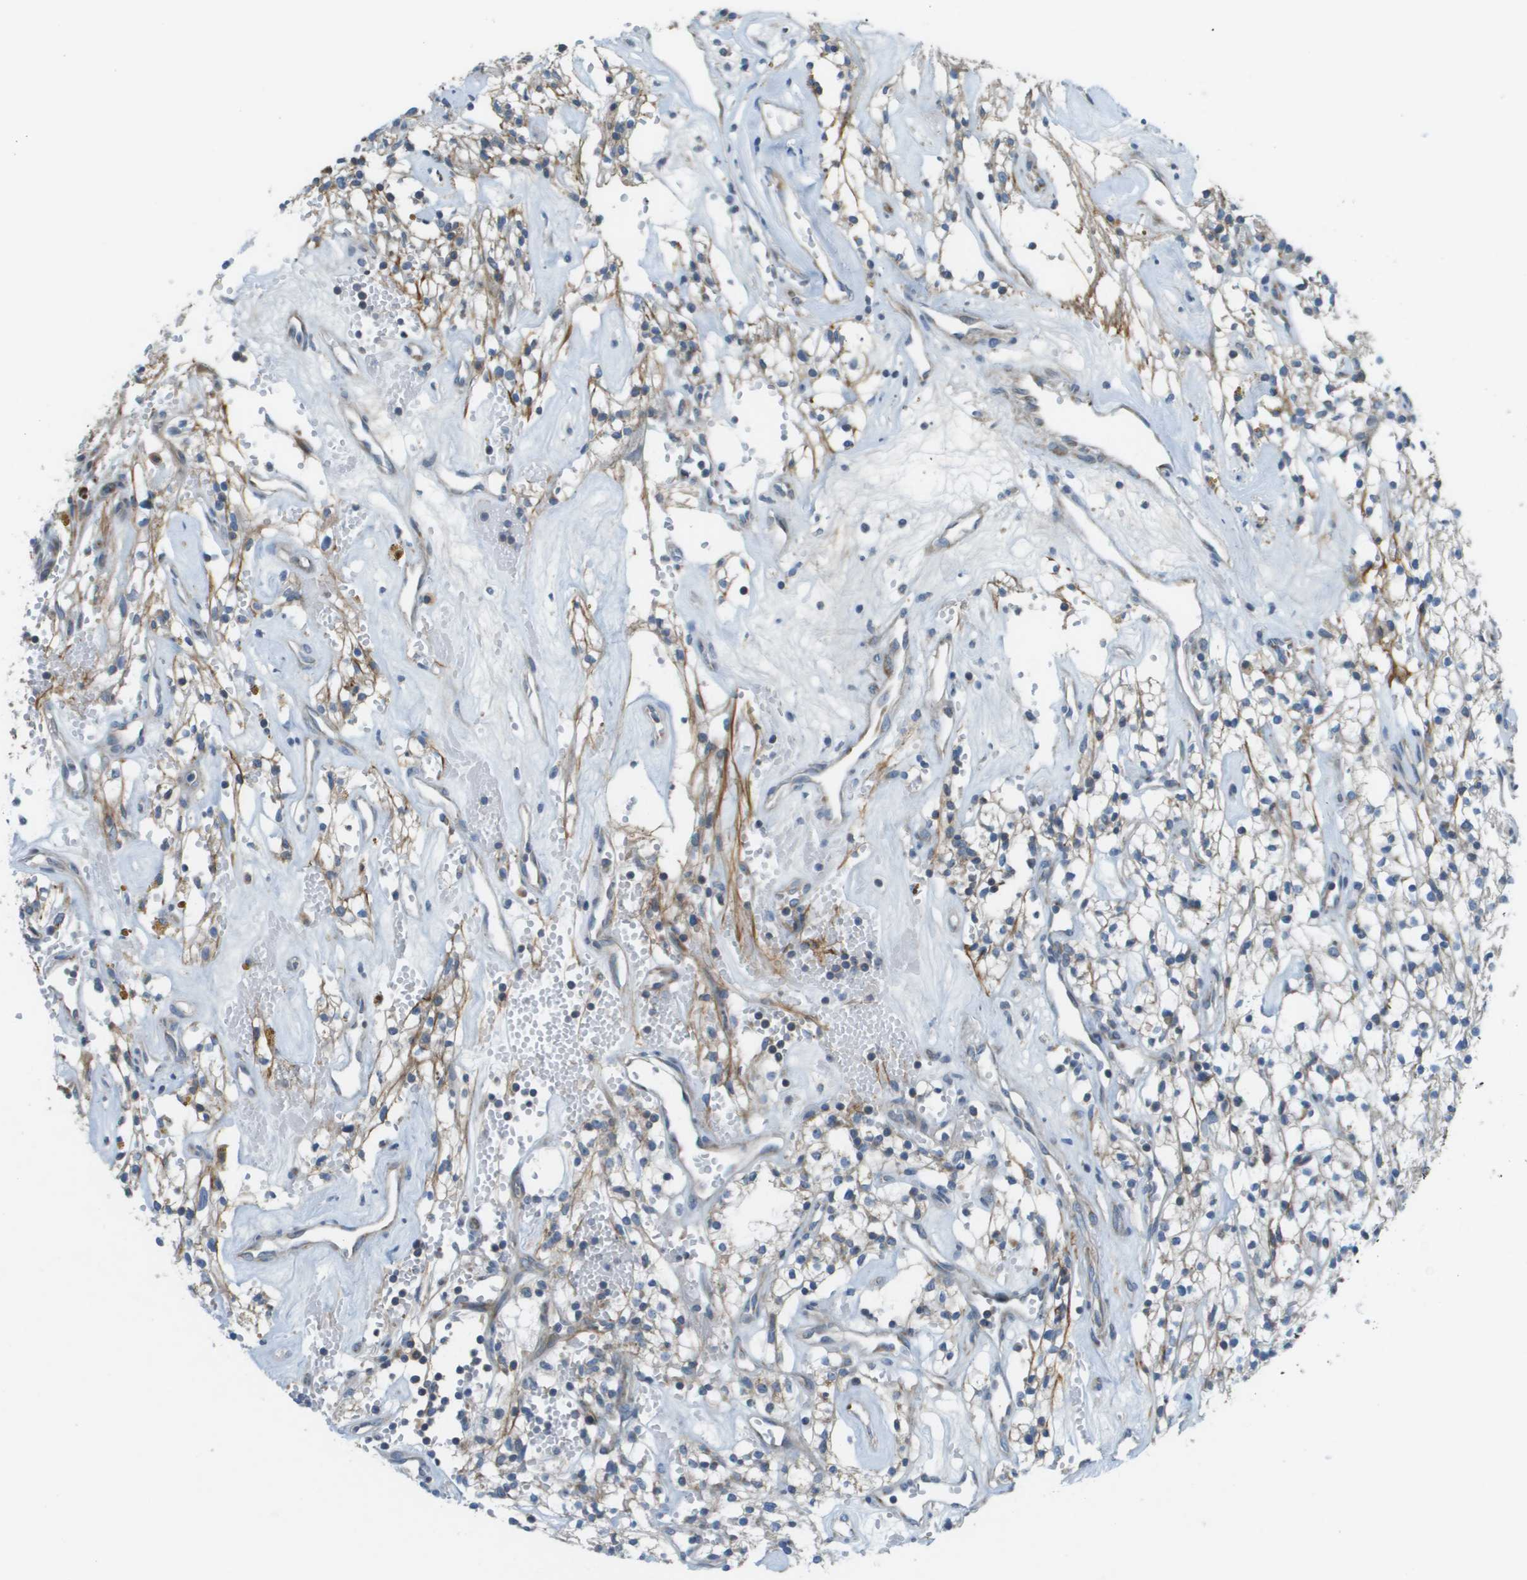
{"staining": {"intensity": "weak", "quantity": "25%-75%", "location": "cytoplasmic/membranous"}, "tissue": "renal cancer", "cell_type": "Tumor cells", "image_type": "cancer", "snomed": [{"axis": "morphology", "description": "Adenocarcinoma, NOS"}, {"axis": "topography", "description": "Kidney"}], "caption": "Immunohistochemical staining of renal cancer exhibits low levels of weak cytoplasmic/membranous positivity in approximately 25%-75% of tumor cells.", "gene": "GALNT6", "patient": {"sex": "male", "age": 59}}